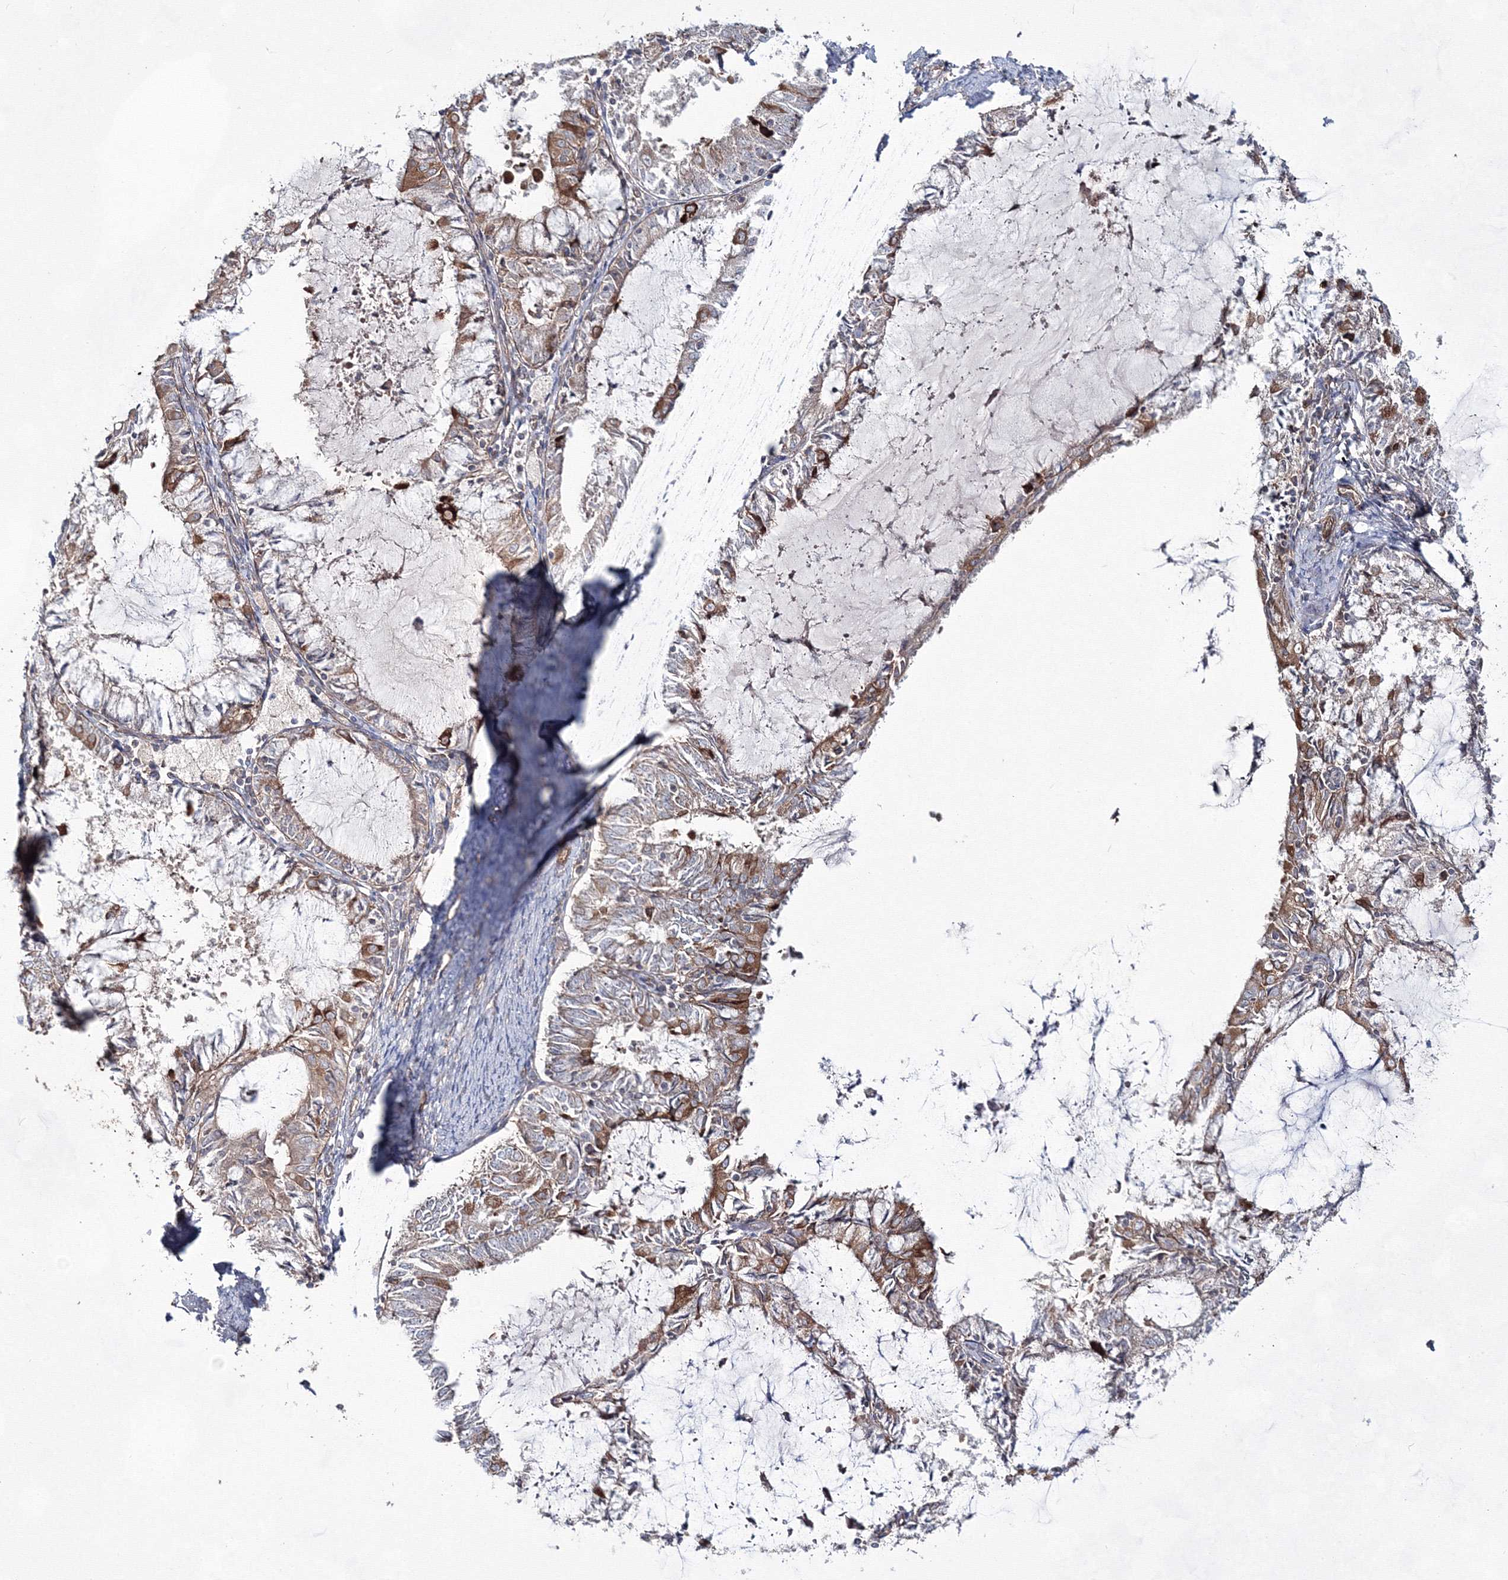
{"staining": {"intensity": "moderate", "quantity": "25%-75%", "location": "cytoplasmic/membranous"}, "tissue": "endometrial cancer", "cell_type": "Tumor cells", "image_type": "cancer", "snomed": [{"axis": "morphology", "description": "Adenocarcinoma, NOS"}, {"axis": "topography", "description": "Endometrium"}], "caption": "A medium amount of moderate cytoplasmic/membranous positivity is appreciated in about 25%-75% of tumor cells in endometrial cancer (adenocarcinoma) tissue.", "gene": "EXOC6", "patient": {"sex": "female", "age": 57}}